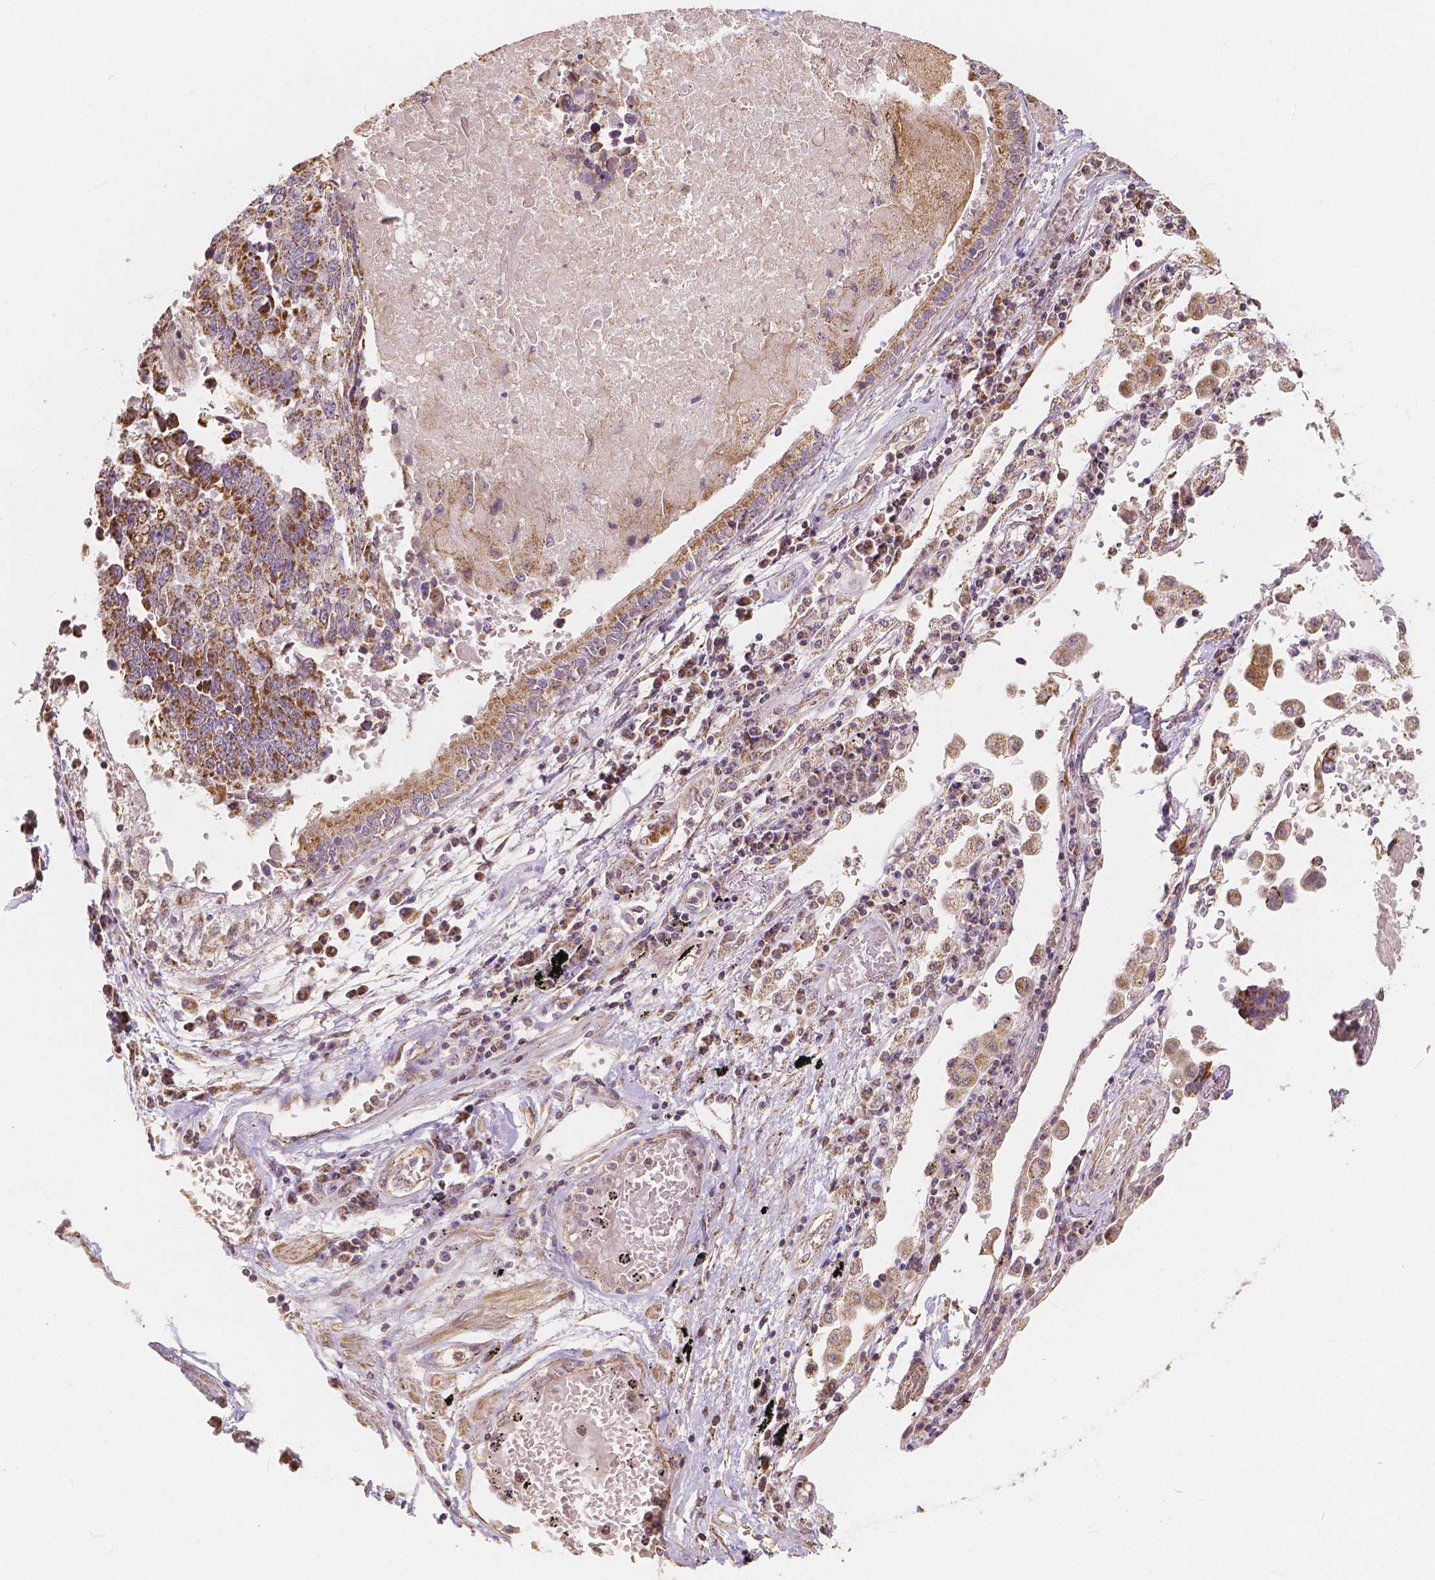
{"staining": {"intensity": "moderate", "quantity": ">75%", "location": "cytoplasmic/membranous"}, "tissue": "lung cancer", "cell_type": "Tumor cells", "image_type": "cancer", "snomed": [{"axis": "morphology", "description": "Squamous cell carcinoma, NOS"}, {"axis": "topography", "description": "Lung"}], "caption": "Protein staining demonstrates moderate cytoplasmic/membranous staining in approximately >75% of tumor cells in lung cancer (squamous cell carcinoma).", "gene": "PEX26", "patient": {"sex": "male", "age": 73}}